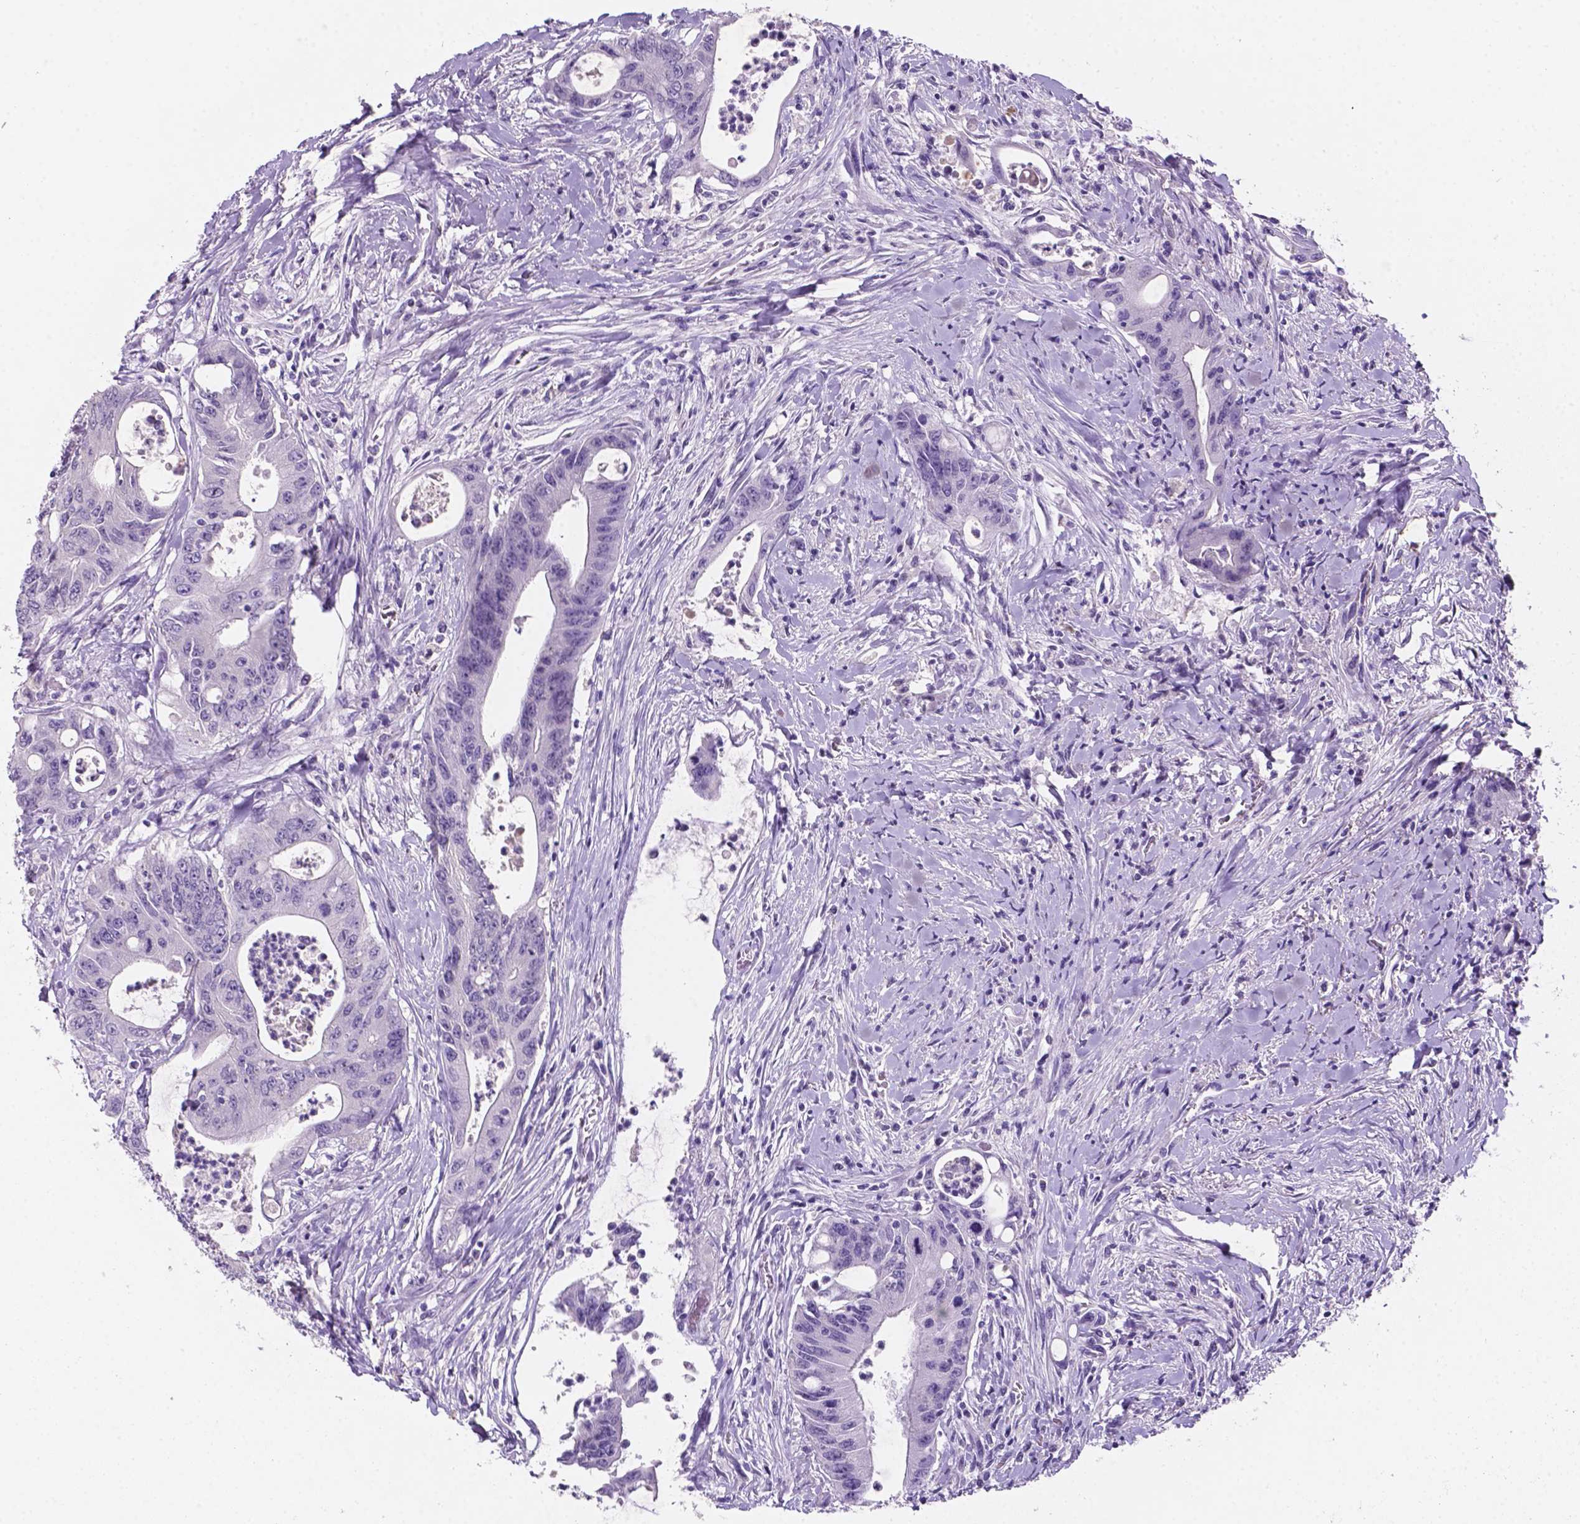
{"staining": {"intensity": "negative", "quantity": "none", "location": "none"}, "tissue": "colorectal cancer", "cell_type": "Tumor cells", "image_type": "cancer", "snomed": [{"axis": "morphology", "description": "Adenocarcinoma, NOS"}, {"axis": "topography", "description": "Rectum"}], "caption": "Colorectal cancer (adenocarcinoma) stained for a protein using immunohistochemistry (IHC) exhibits no expression tumor cells.", "gene": "EBLN2", "patient": {"sex": "male", "age": 59}}